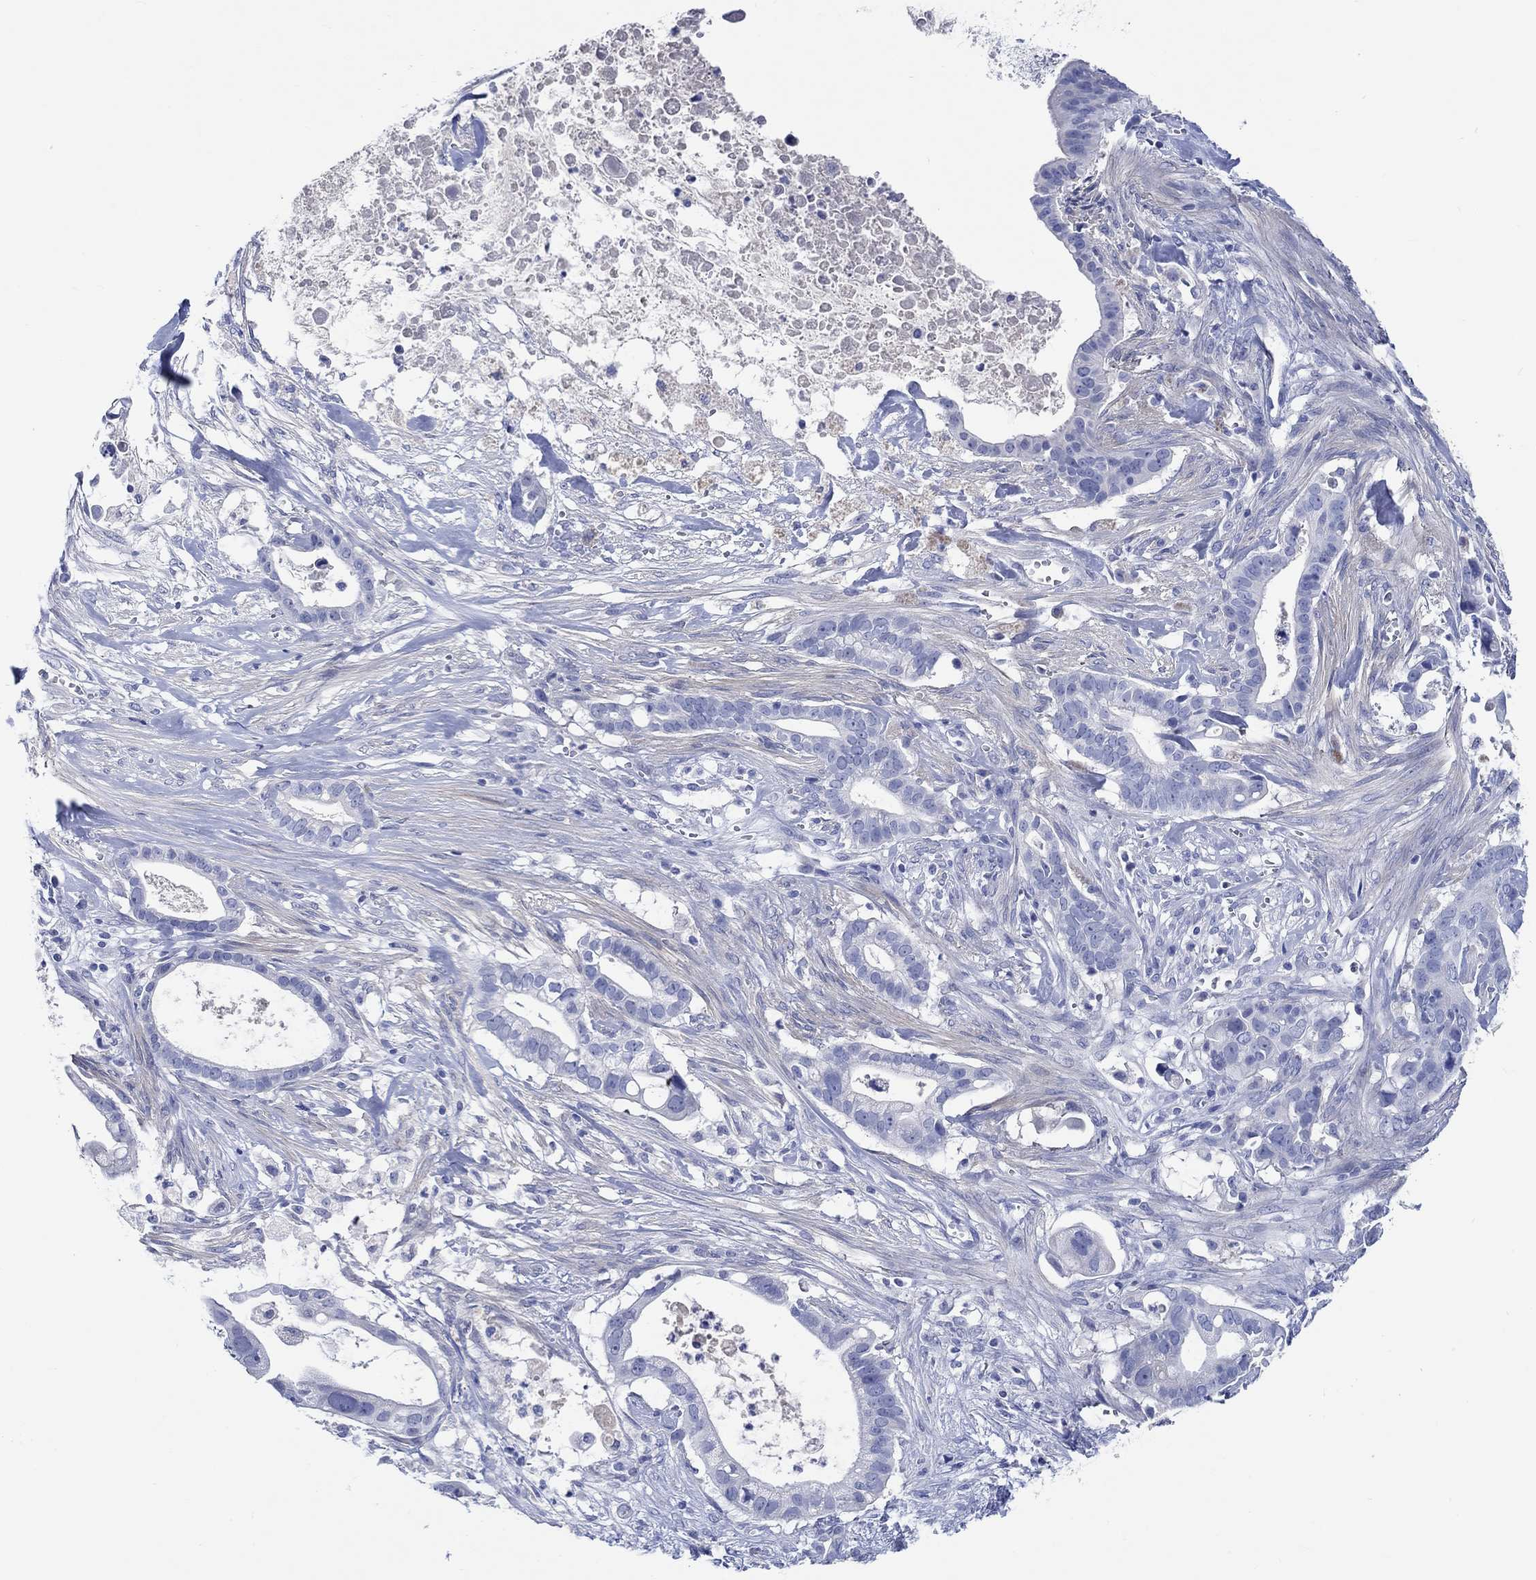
{"staining": {"intensity": "negative", "quantity": "none", "location": "none"}, "tissue": "pancreatic cancer", "cell_type": "Tumor cells", "image_type": "cancer", "snomed": [{"axis": "morphology", "description": "Adenocarcinoma, NOS"}, {"axis": "topography", "description": "Pancreas"}], "caption": "Histopathology image shows no protein staining in tumor cells of adenocarcinoma (pancreatic) tissue.", "gene": "SHISA4", "patient": {"sex": "male", "age": 61}}